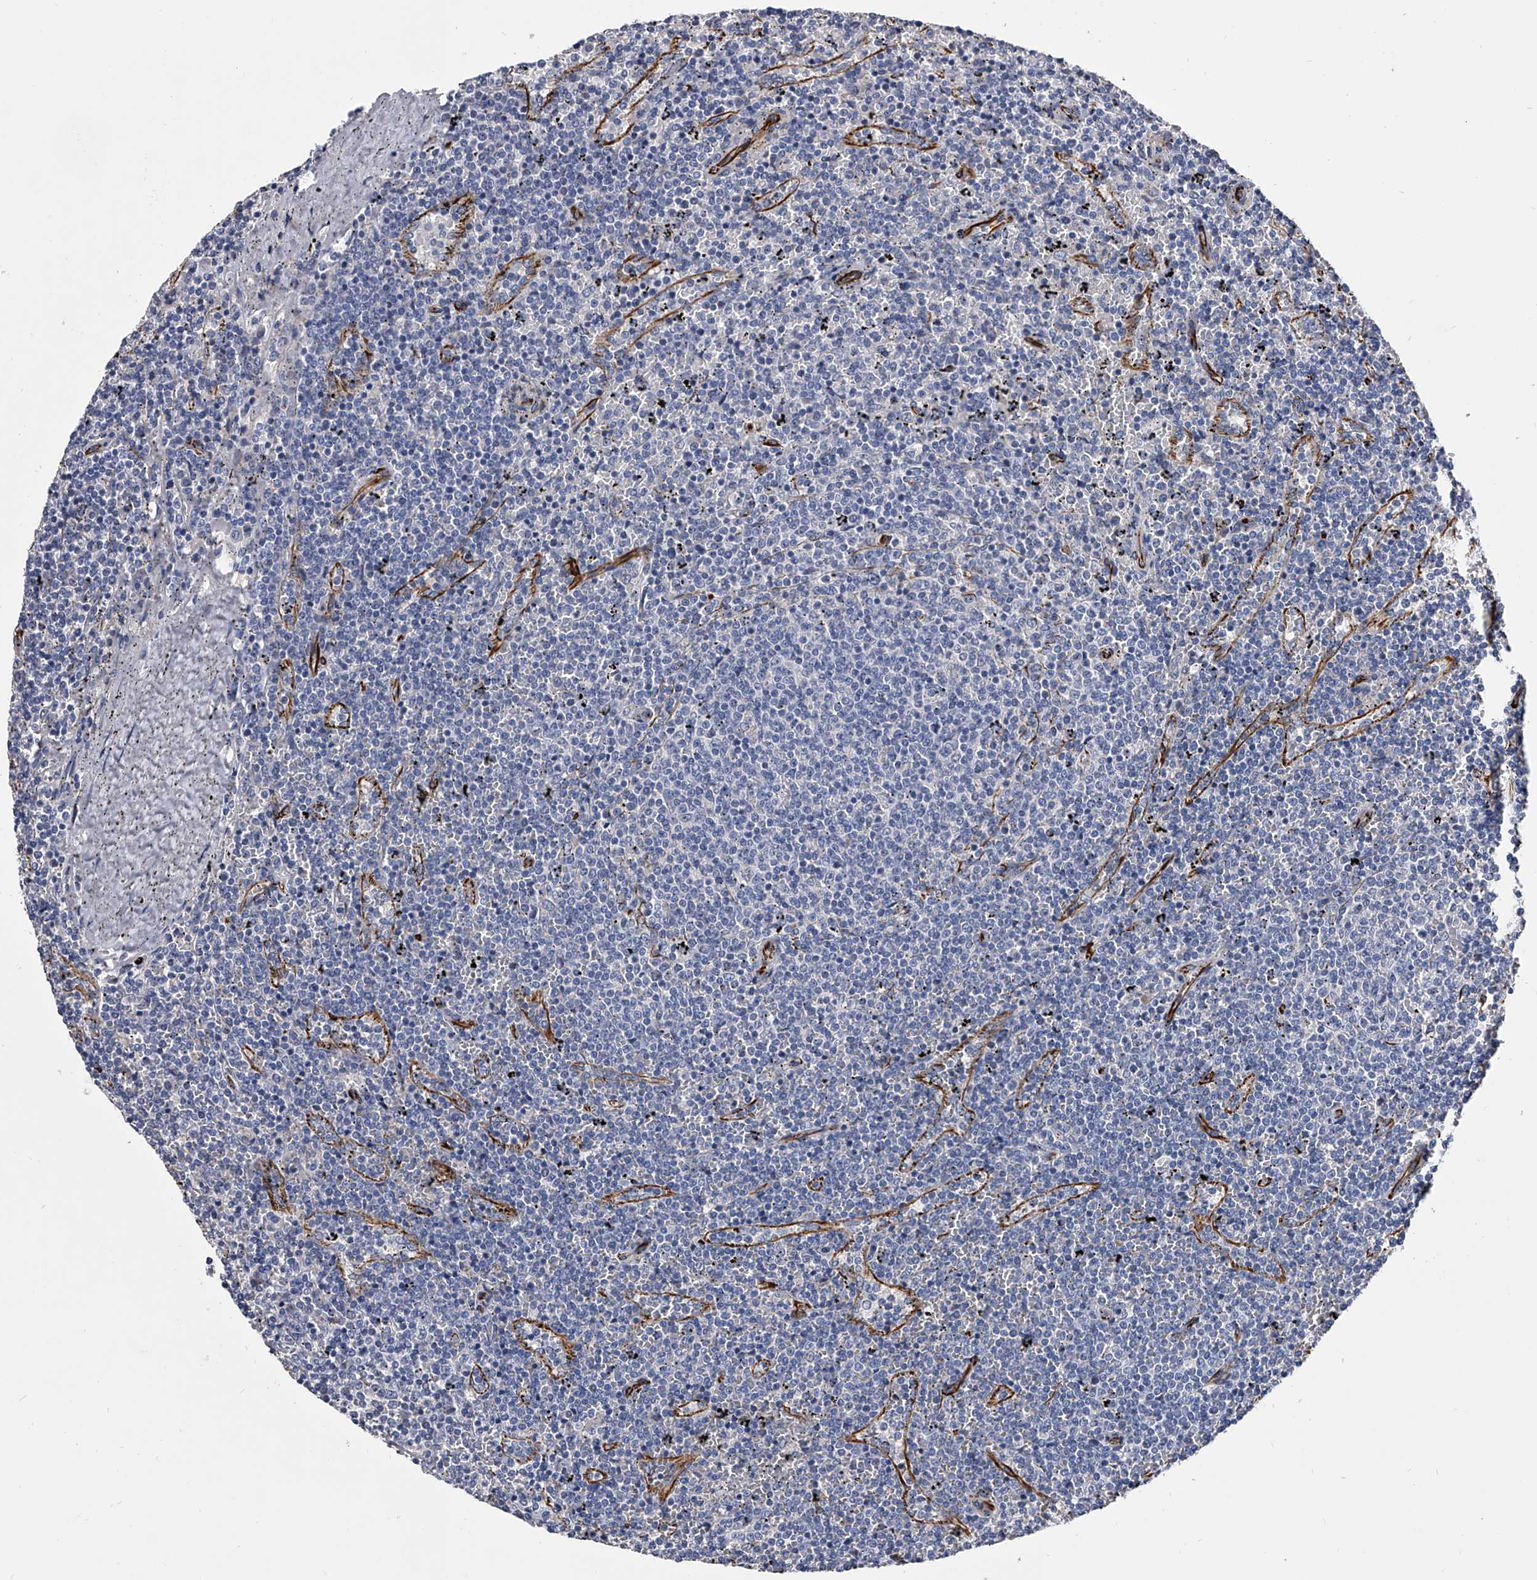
{"staining": {"intensity": "negative", "quantity": "none", "location": "none"}, "tissue": "lymphoma", "cell_type": "Tumor cells", "image_type": "cancer", "snomed": [{"axis": "morphology", "description": "Malignant lymphoma, non-Hodgkin's type, Low grade"}, {"axis": "topography", "description": "Spleen"}], "caption": "Protein analysis of lymphoma exhibits no significant positivity in tumor cells.", "gene": "EFCAB7", "patient": {"sex": "female", "age": 50}}